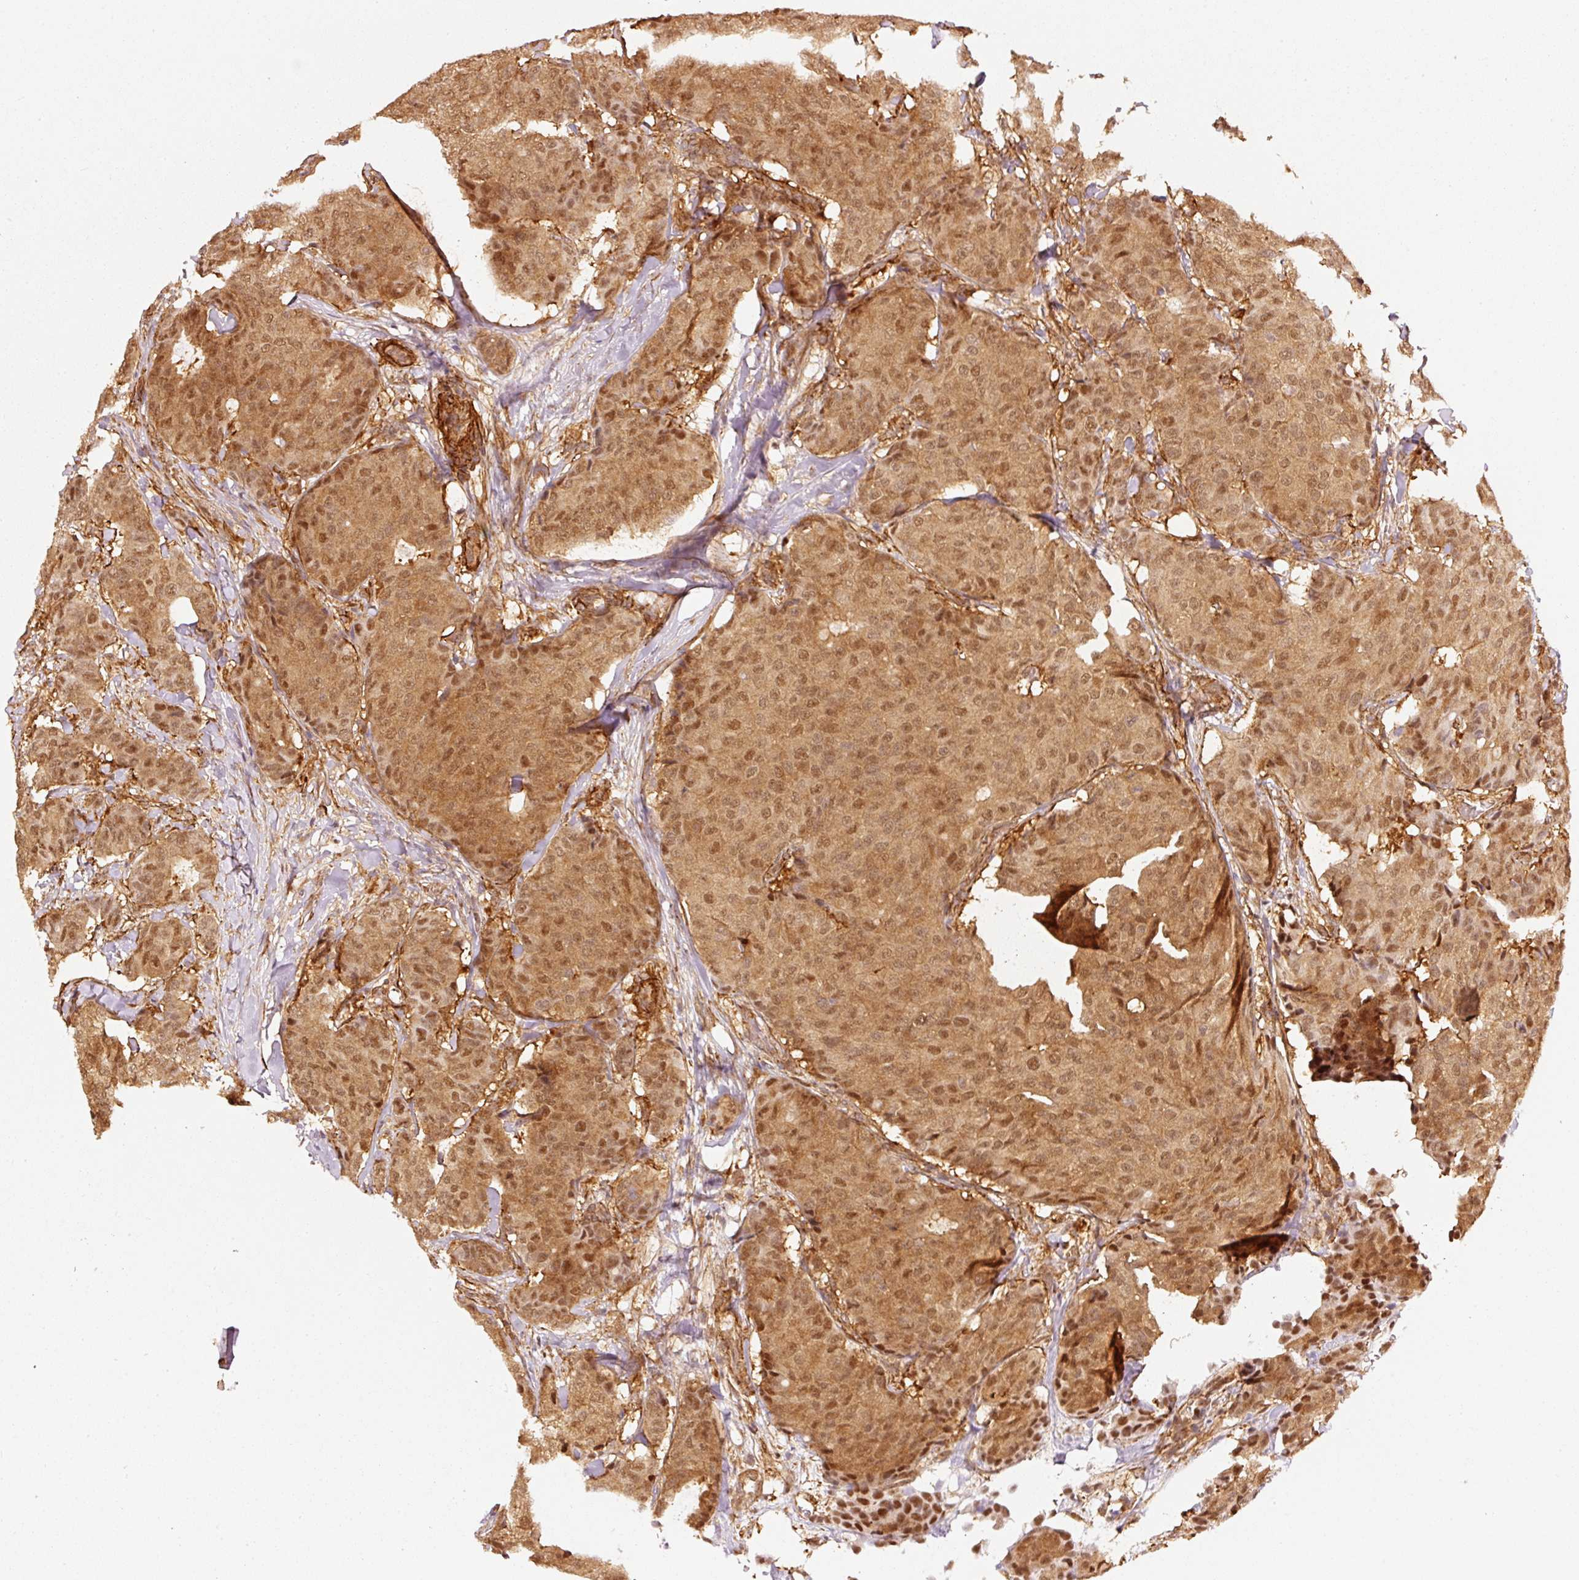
{"staining": {"intensity": "moderate", "quantity": ">75%", "location": "cytoplasmic/membranous,nuclear"}, "tissue": "breast cancer", "cell_type": "Tumor cells", "image_type": "cancer", "snomed": [{"axis": "morphology", "description": "Duct carcinoma"}, {"axis": "topography", "description": "Breast"}], "caption": "Breast cancer stained with a brown dye displays moderate cytoplasmic/membranous and nuclear positive staining in about >75% of tumor cells.", "gene": "PSMD1", "patient": {"sex": "female", "age": 75}}